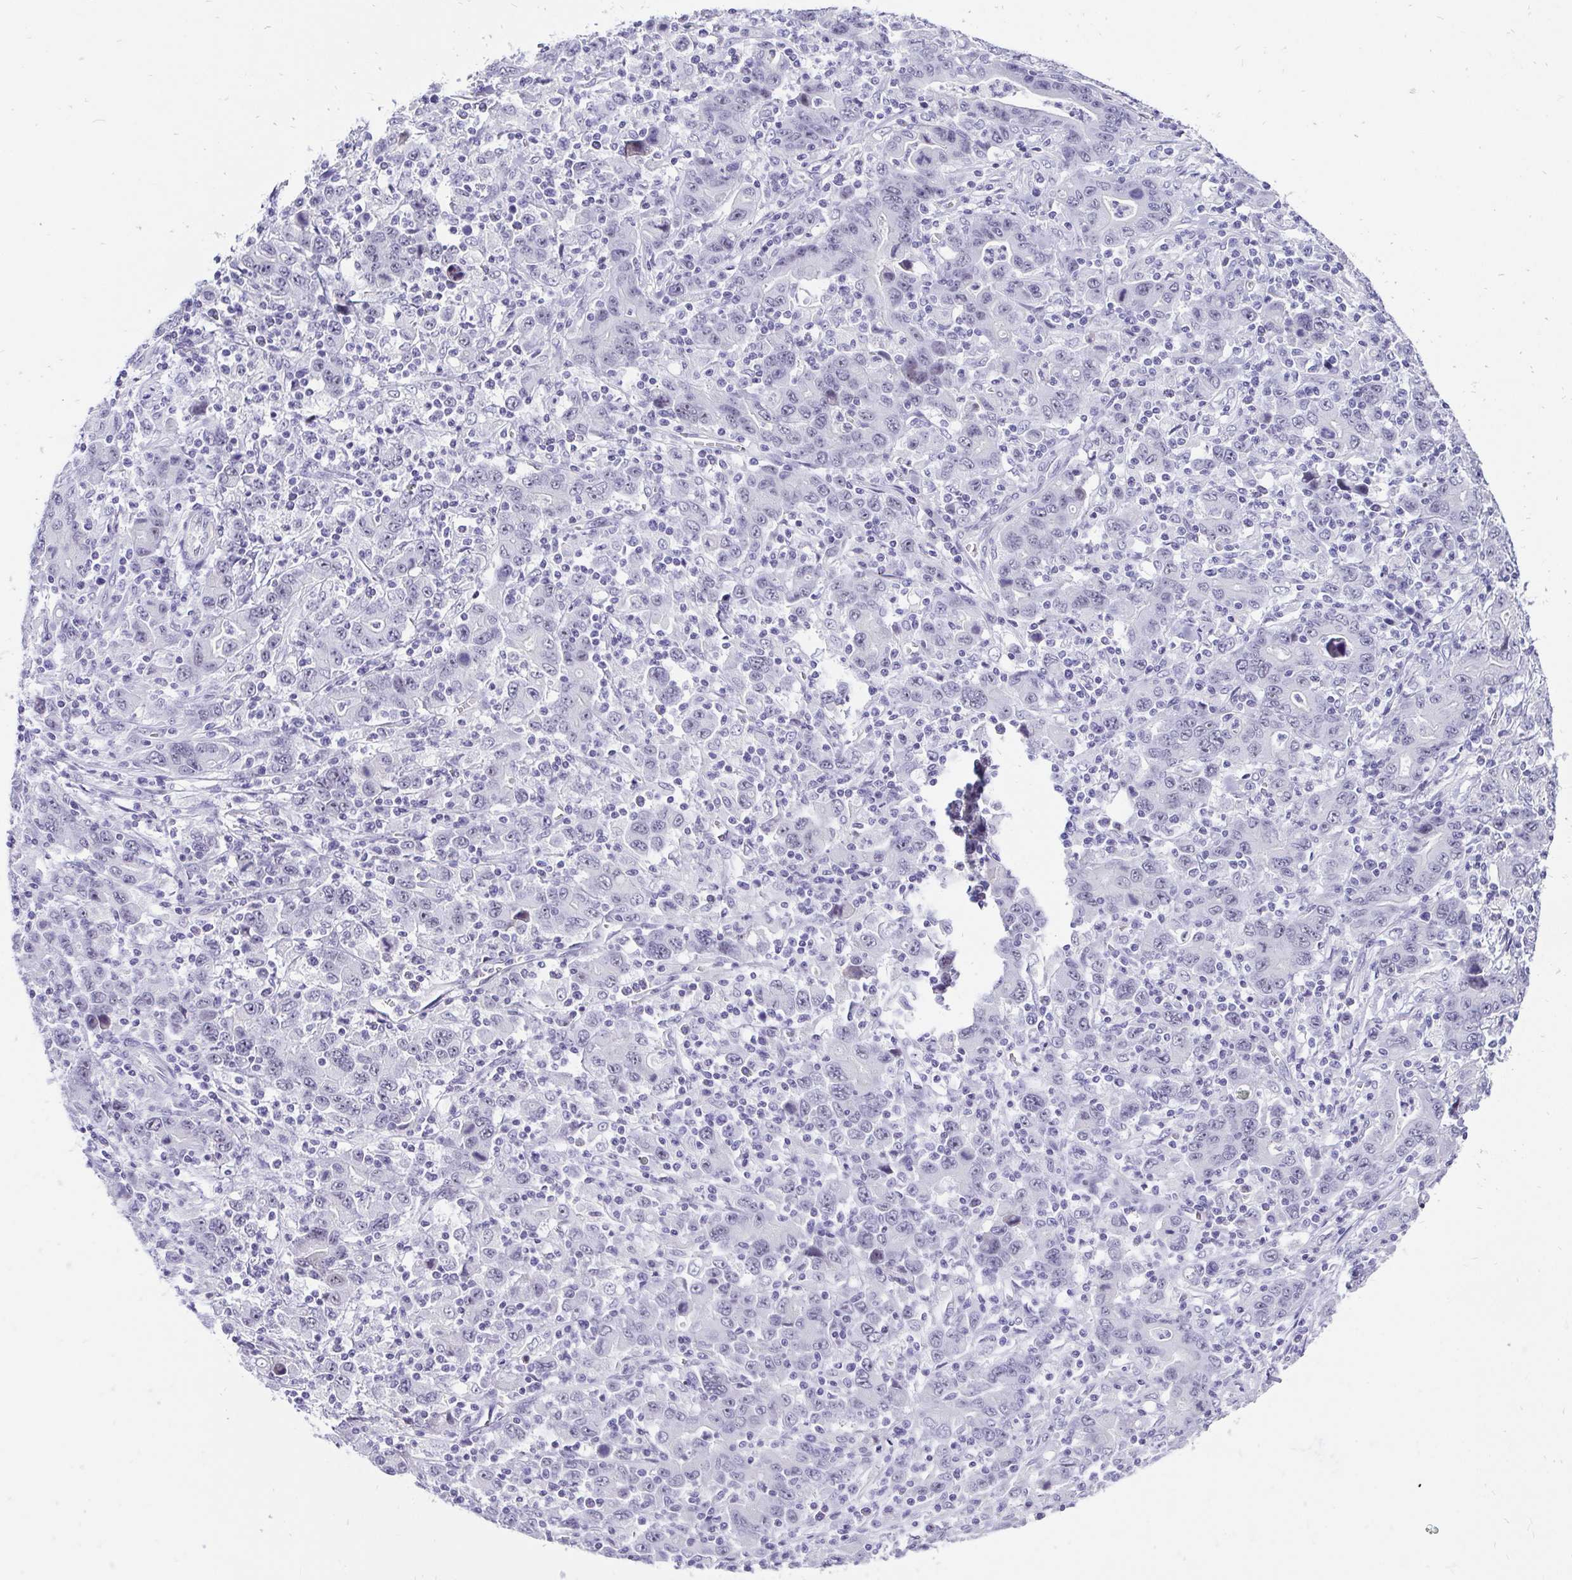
{"staining": {"intensity": "negative", "quantity": "none", "location": "none"}, "tissue": "stomach cancer", "cell_type": "Tumor cells", "image_type": "cancer", "snomed": [{"axis": "morphology", "description": "Adenocarcinoma, NOS"}, {"axis": "topography", "description": "Stomach, upper"}], "caption": "Tumor cells show no significant protein staining in stomach cancer (adenocarcinoma).", "gene": "ZNF860", "patient": {"sex": "male", "age": 69}}